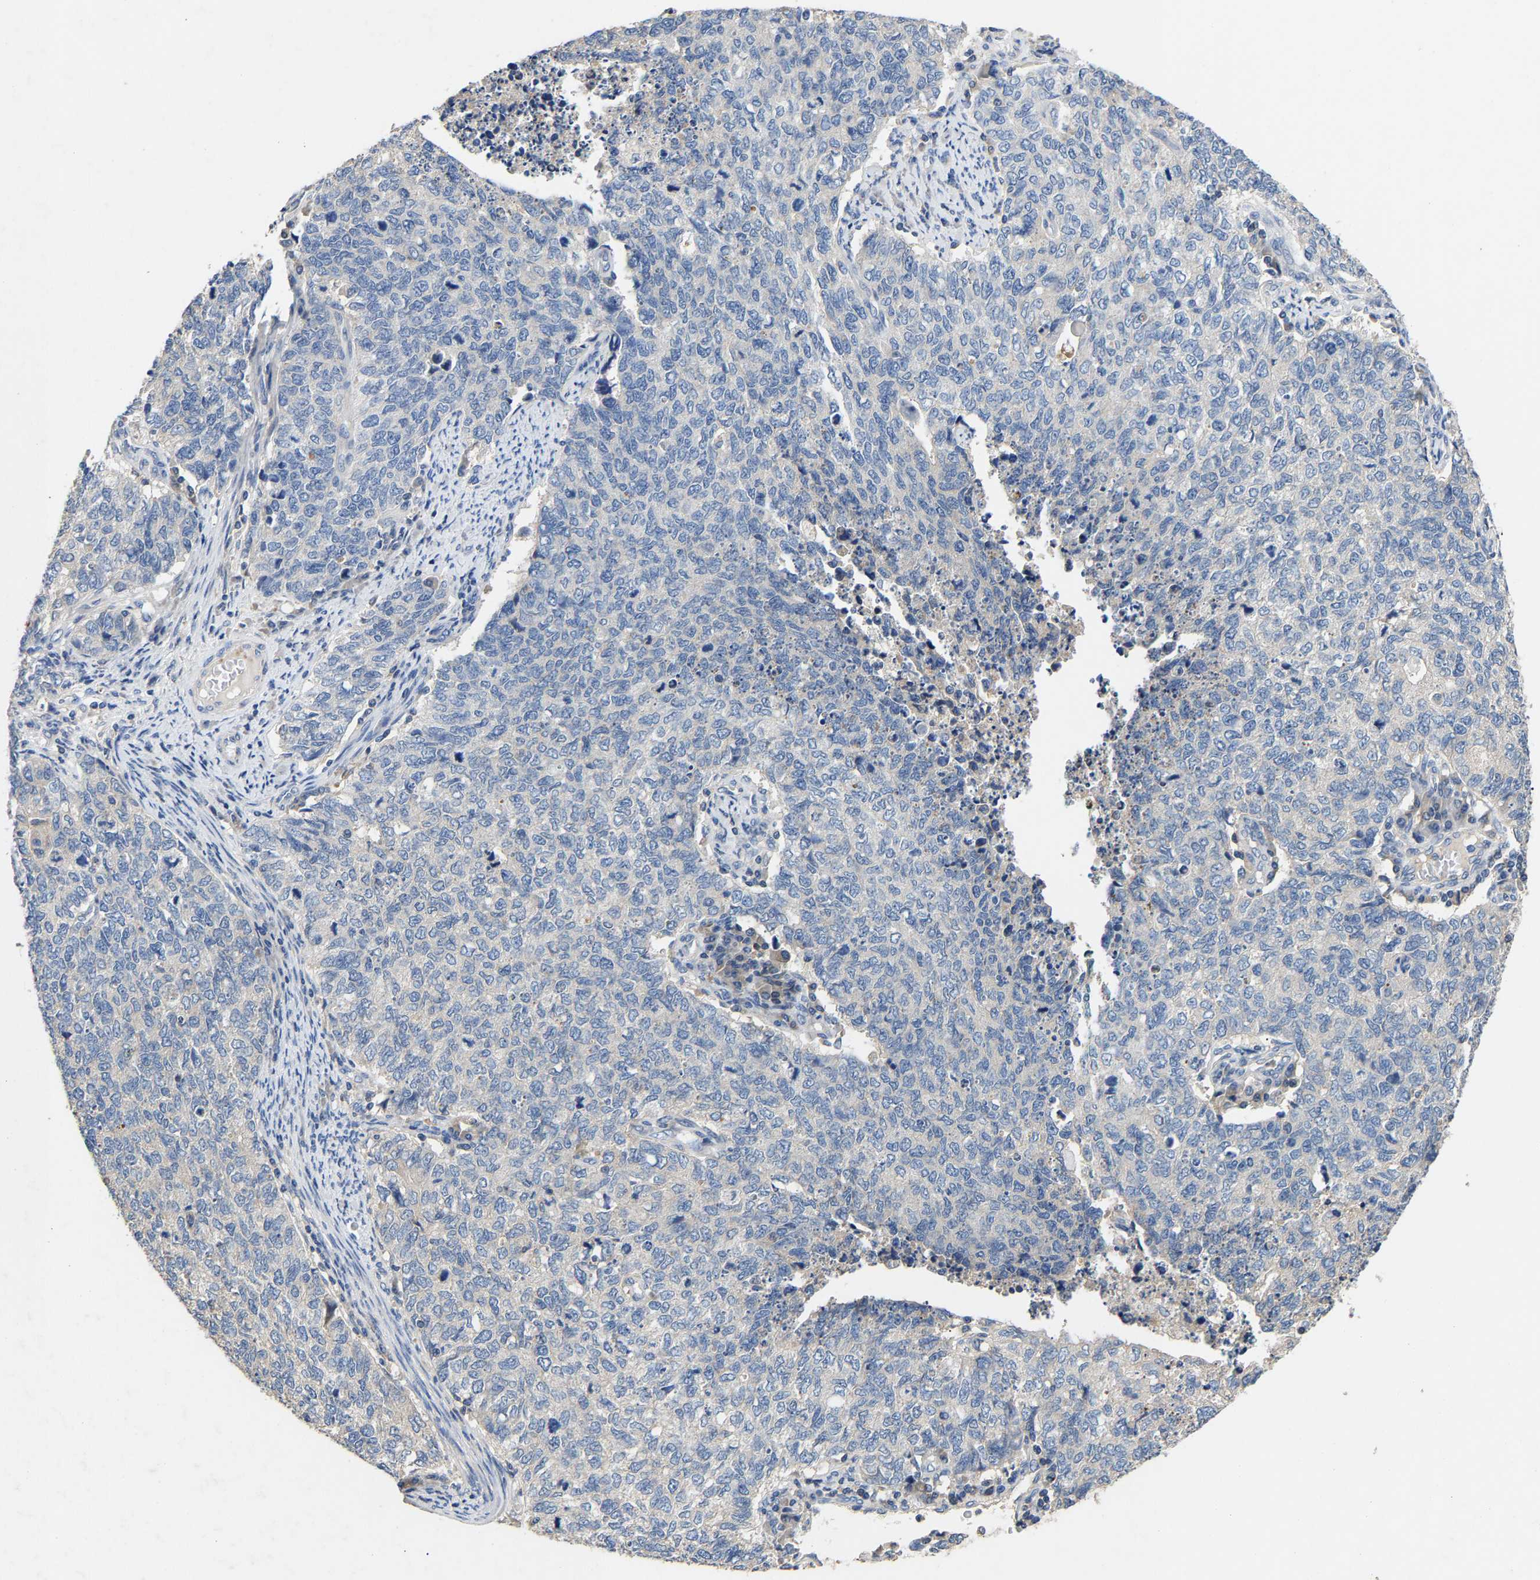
{"staining": {"intensity": "negative", "quantity": "none", "location": "none"}, "tissue": "cervical cancer", "cell_type": "Tumor cells", "image_type": "cancer", "snomed": [{"axis": "morphology", "description": "Squamous cell carcinoma, NOS"}, {"axis": "topography", "description": "Cervix"}], "caption": "Micrograph shows no significant protein expression in tumor cells of cervical cancer (squamous cell carcinoma).", "gene": "CCDC171", "patient": {"sex": "female", "age": 63}}